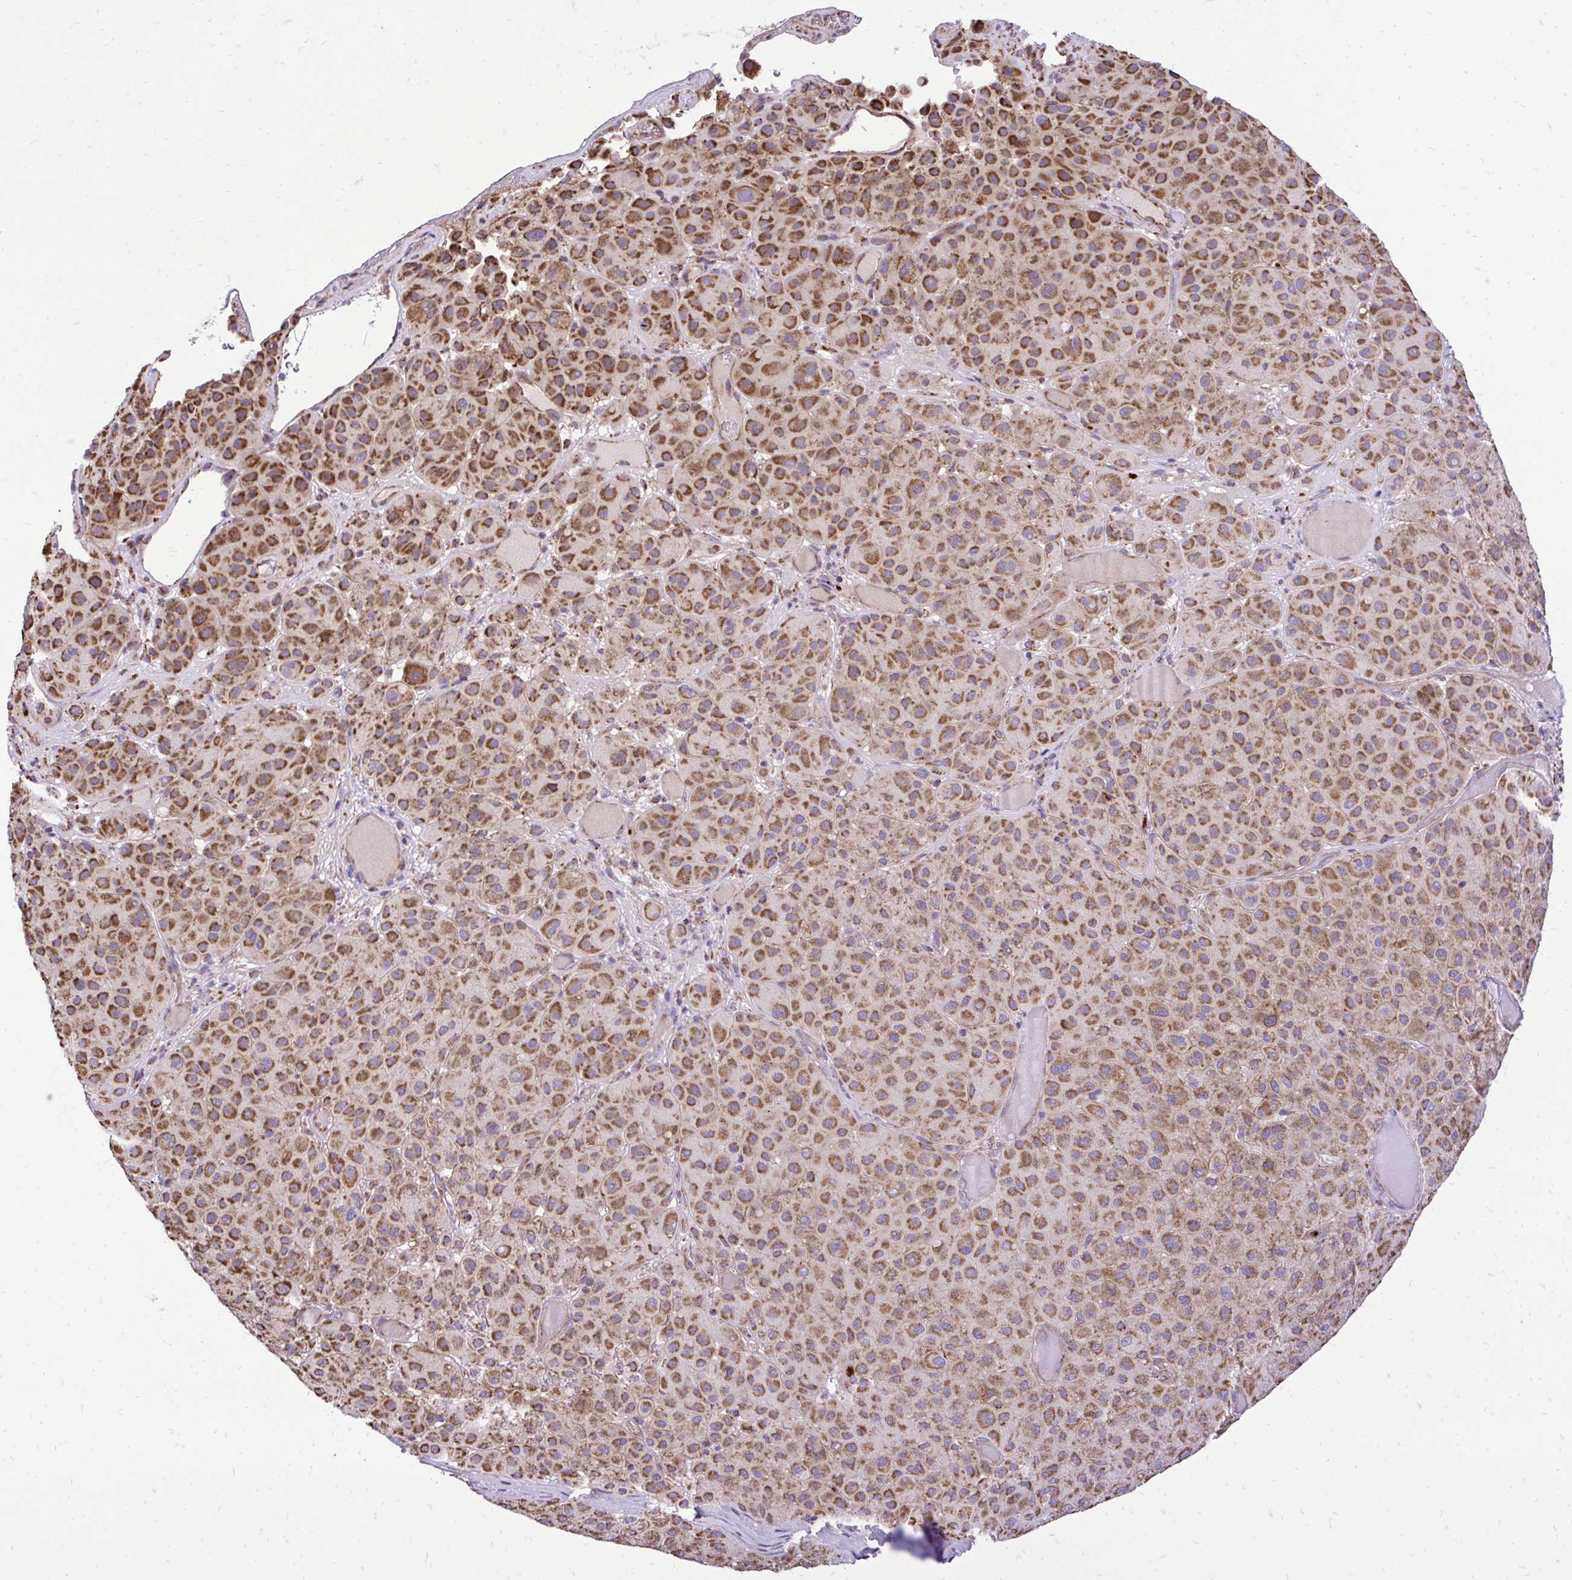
{"staining": {"intensity": "moderate", "quantity": ">75%", "location": "cytoplasmic/membranous"}, "tissue": "melanoma", "cell_type": "Tumor cells", "image_type": "cancer", "snomed": [{"axis": "morphology", "description": "Malignant melanoma, Metastatic site"}, {"axis": "topography", "description": "Smooth muscle"}], "caption": "Moderate cytoplasmic/membranous staining is identified in approximately >75% of tumor cells in melanoma.", "gene": "UBE2C", "patient": {"sex": "male", "age": 41}}